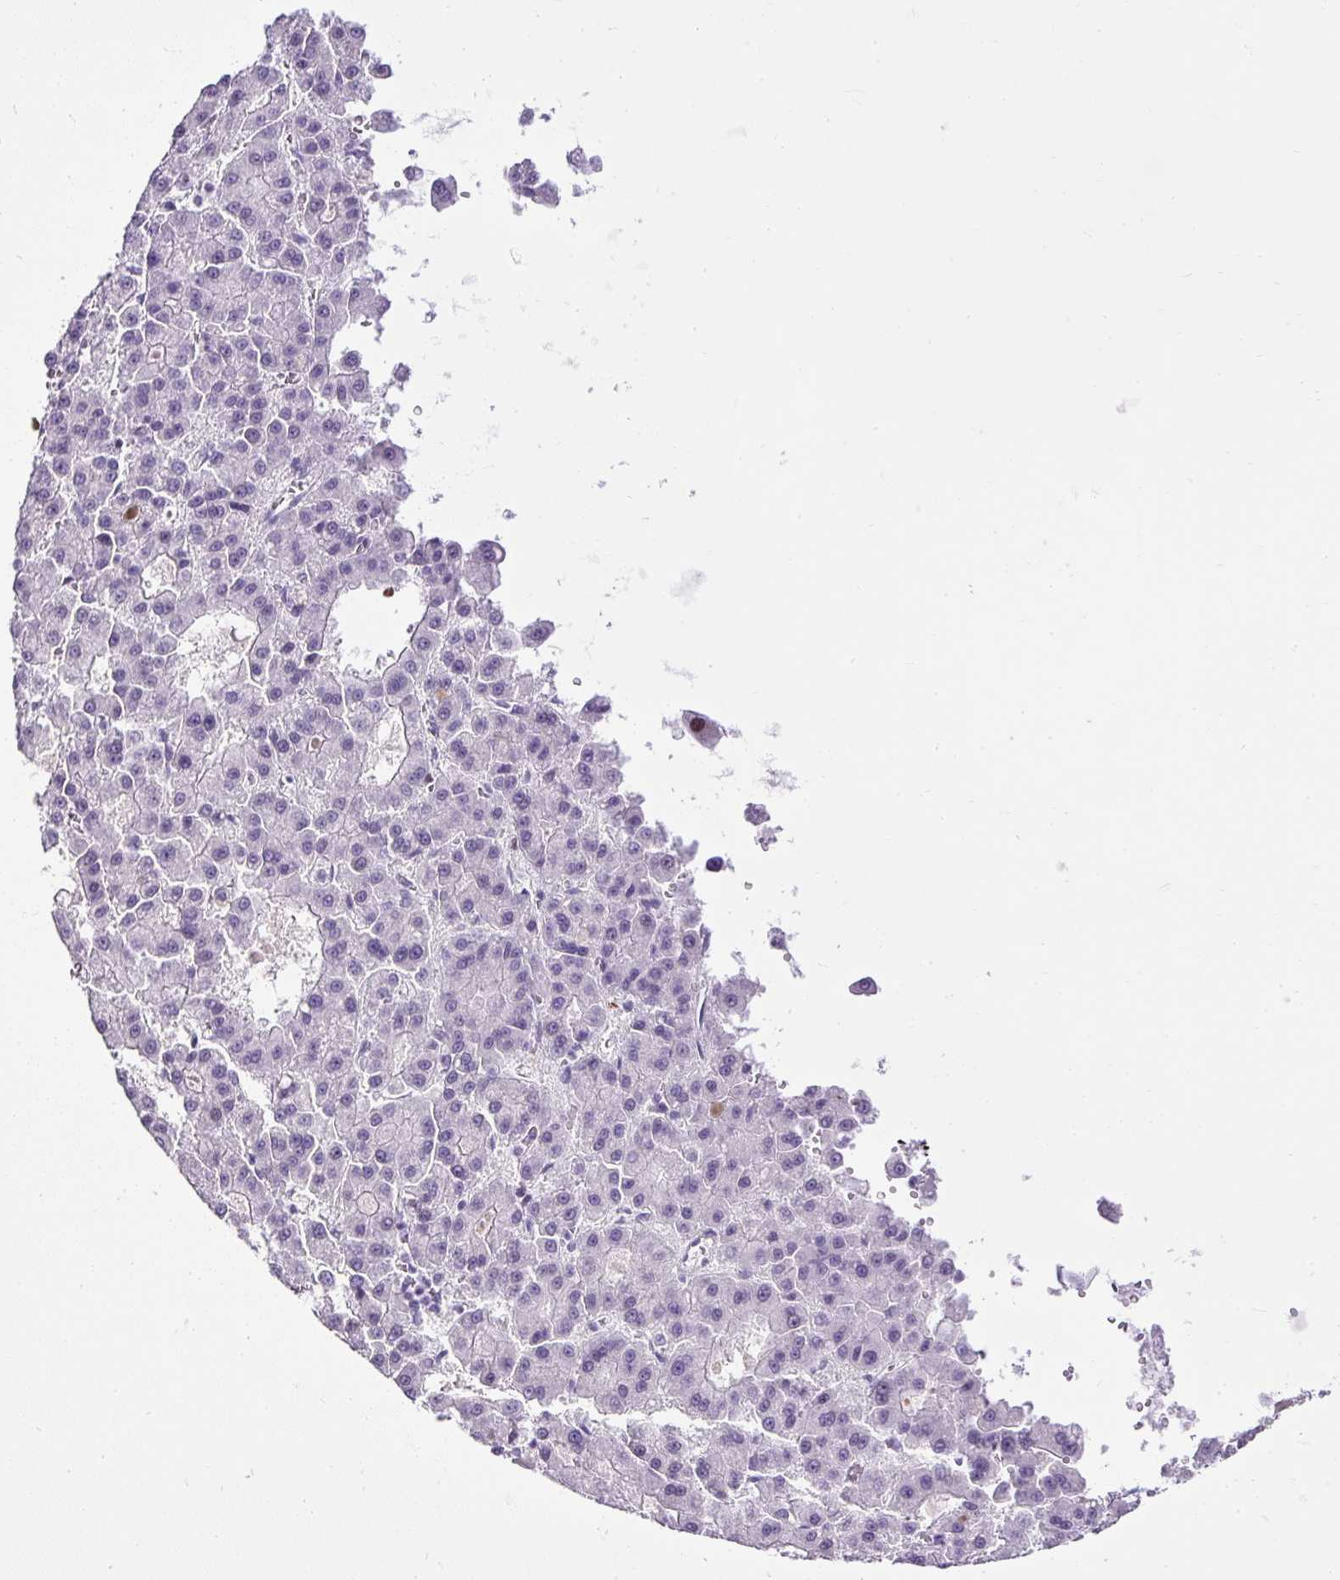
{"staining": {"intensity": "negative", "quantity": "none", "location": "none"}, "tissue": "liver cancer", "cell_type": "Tumor cells", "image_type": "cancer", "snomed": [{"axis": "morphology", "description": "Carcinoma, Hepatocellular, NOS"}, {"axis": "topography", "description": "Liver"}], "caption": "Immunohistochemical staining of liver cancer (hepatocellular carcinoma) displays no significant staining in tumor cells. (IHC, brightfield microscopy, high magnification).", "gene": "WNT10B", "patient": {"sex": "male", "age": 70}}